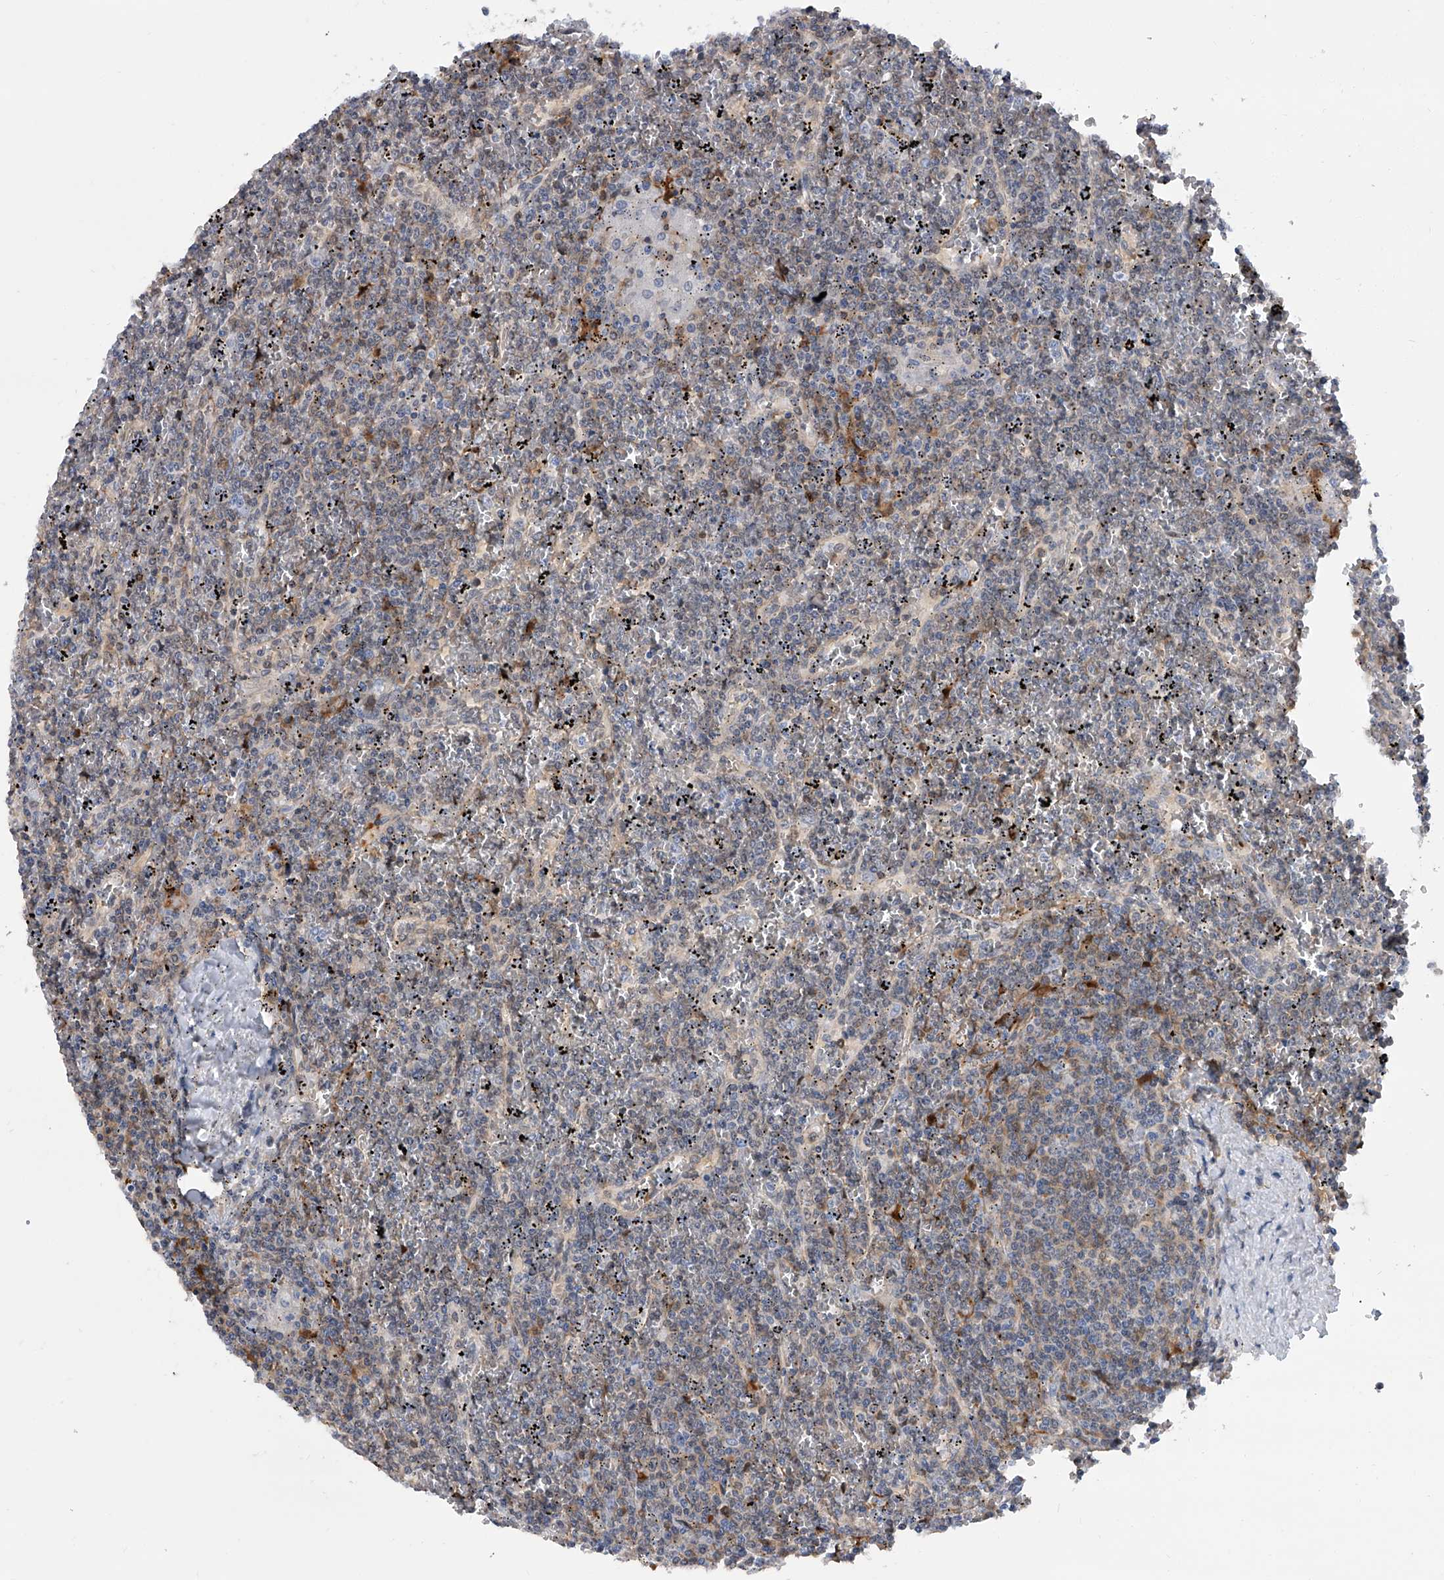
{"staining": {"intensity": "weak", "quantity": "<25%", "location": "cytoplasmic/membranous"}, "tissue": "lymphoma", "cell_type": "Tumor cells", "image_type": "cancer", "snomed": [{"axis": "morphology", "description": "Malignant lymphoma, non-Hodgkin's type, Low grade"}, {"axis": "topography", "description": "Spleen"}], "caption": "Immunohistochemistry image of neoplastic tissue: human malignant lymphoma, non-Hodgkin's type (low-grade) stained with DAB displays no significant protein staining in tumor cells.", "gene": "SERPINB9", "patient": {"sex": "female", "age": 19}}